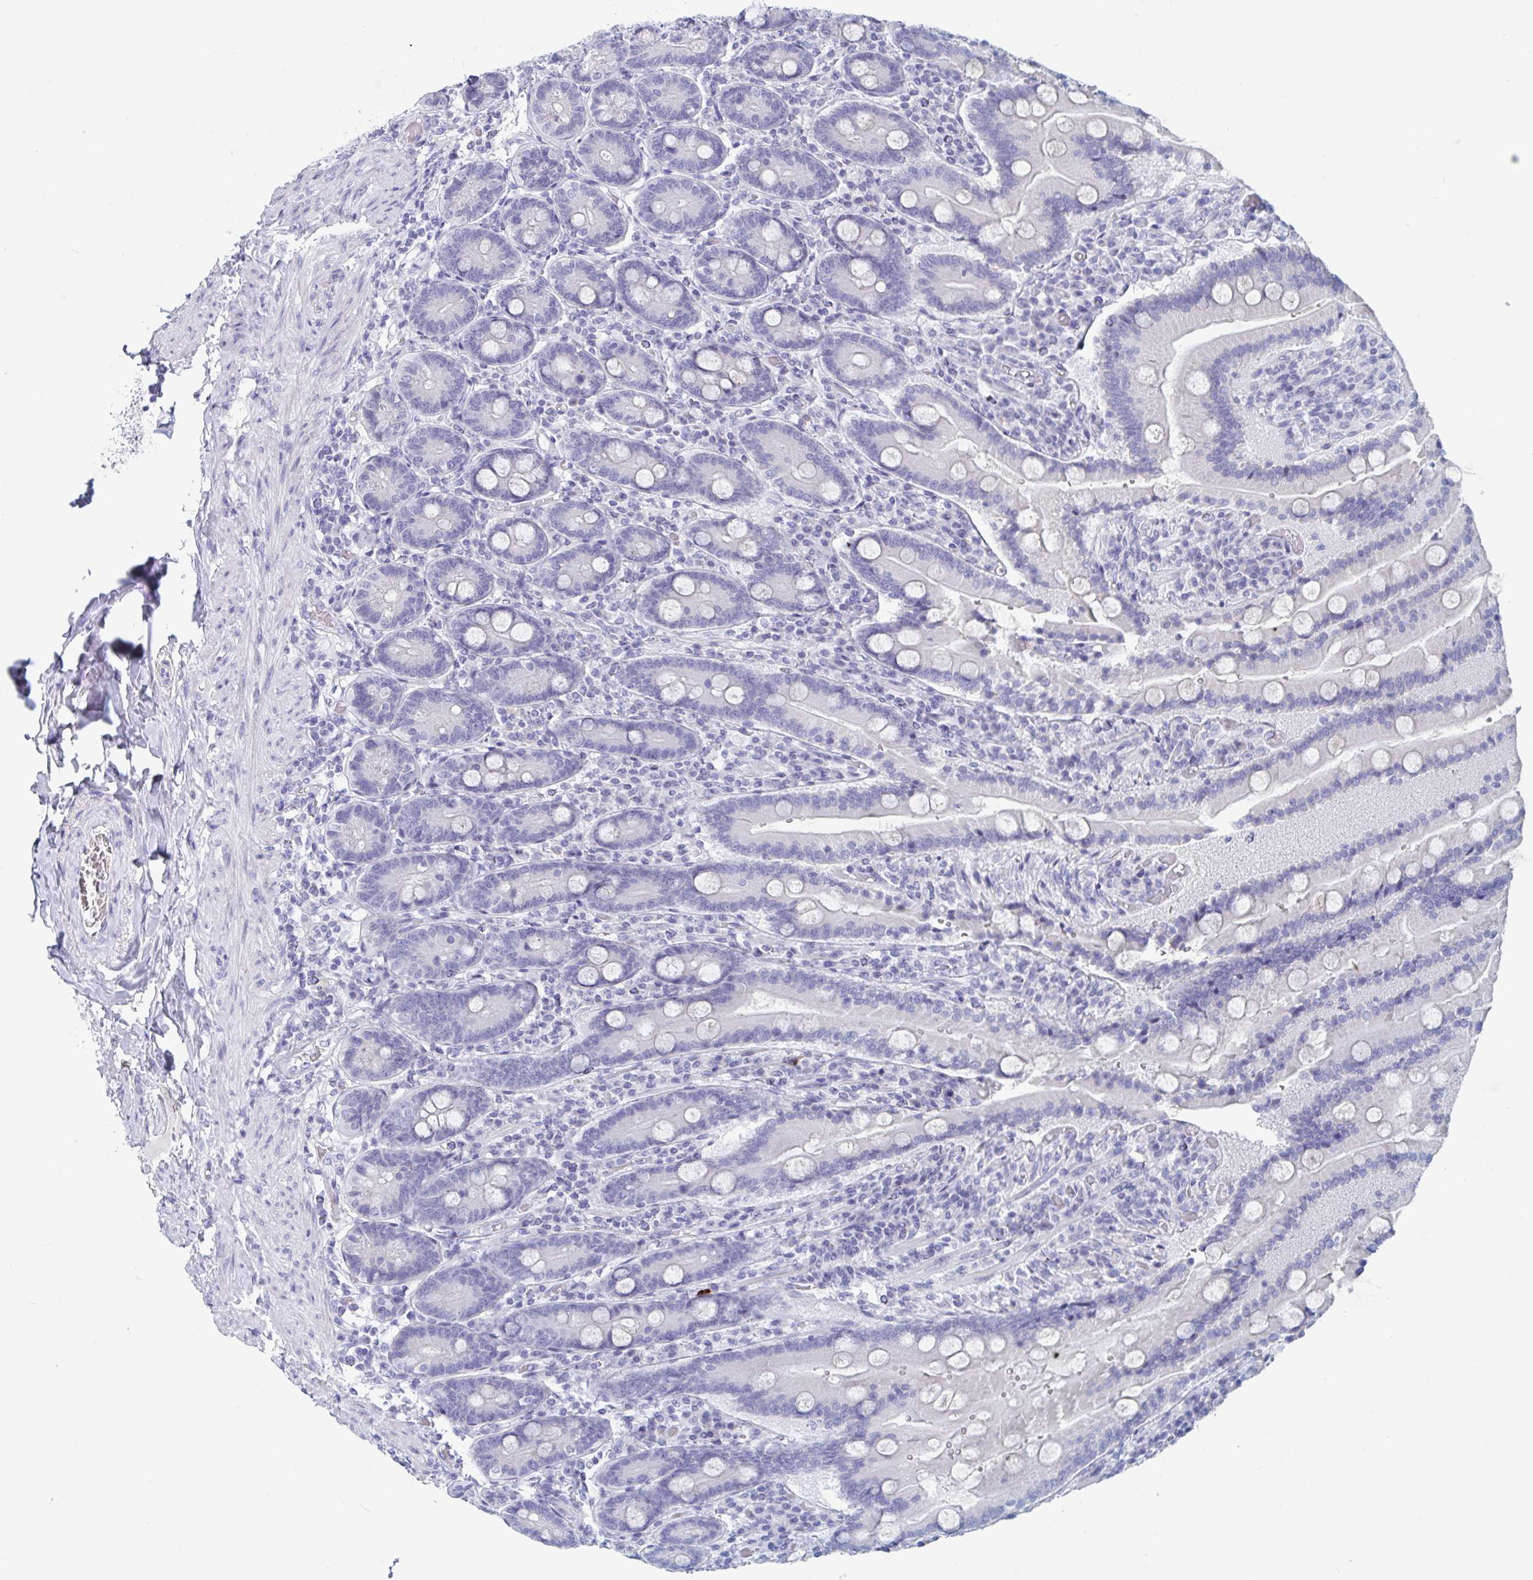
{"staining": {"intensity": "negative", "quantity": "none", "location": "none"}, "tissue": "duodenum", "cell_type": "Glandular cells", "image_type": "normal", "snomed": [{"axis": "morphology", "description": "Normal tissue, NOS"}, {"axis": "topography", "description": "Duodenum"}], "caption": "Immunohistochemical staining of normal duodenum displays no significant staining in glandular cells.", "gene": "DPEP3", "patient": {"sex": "female", "age": 62}}